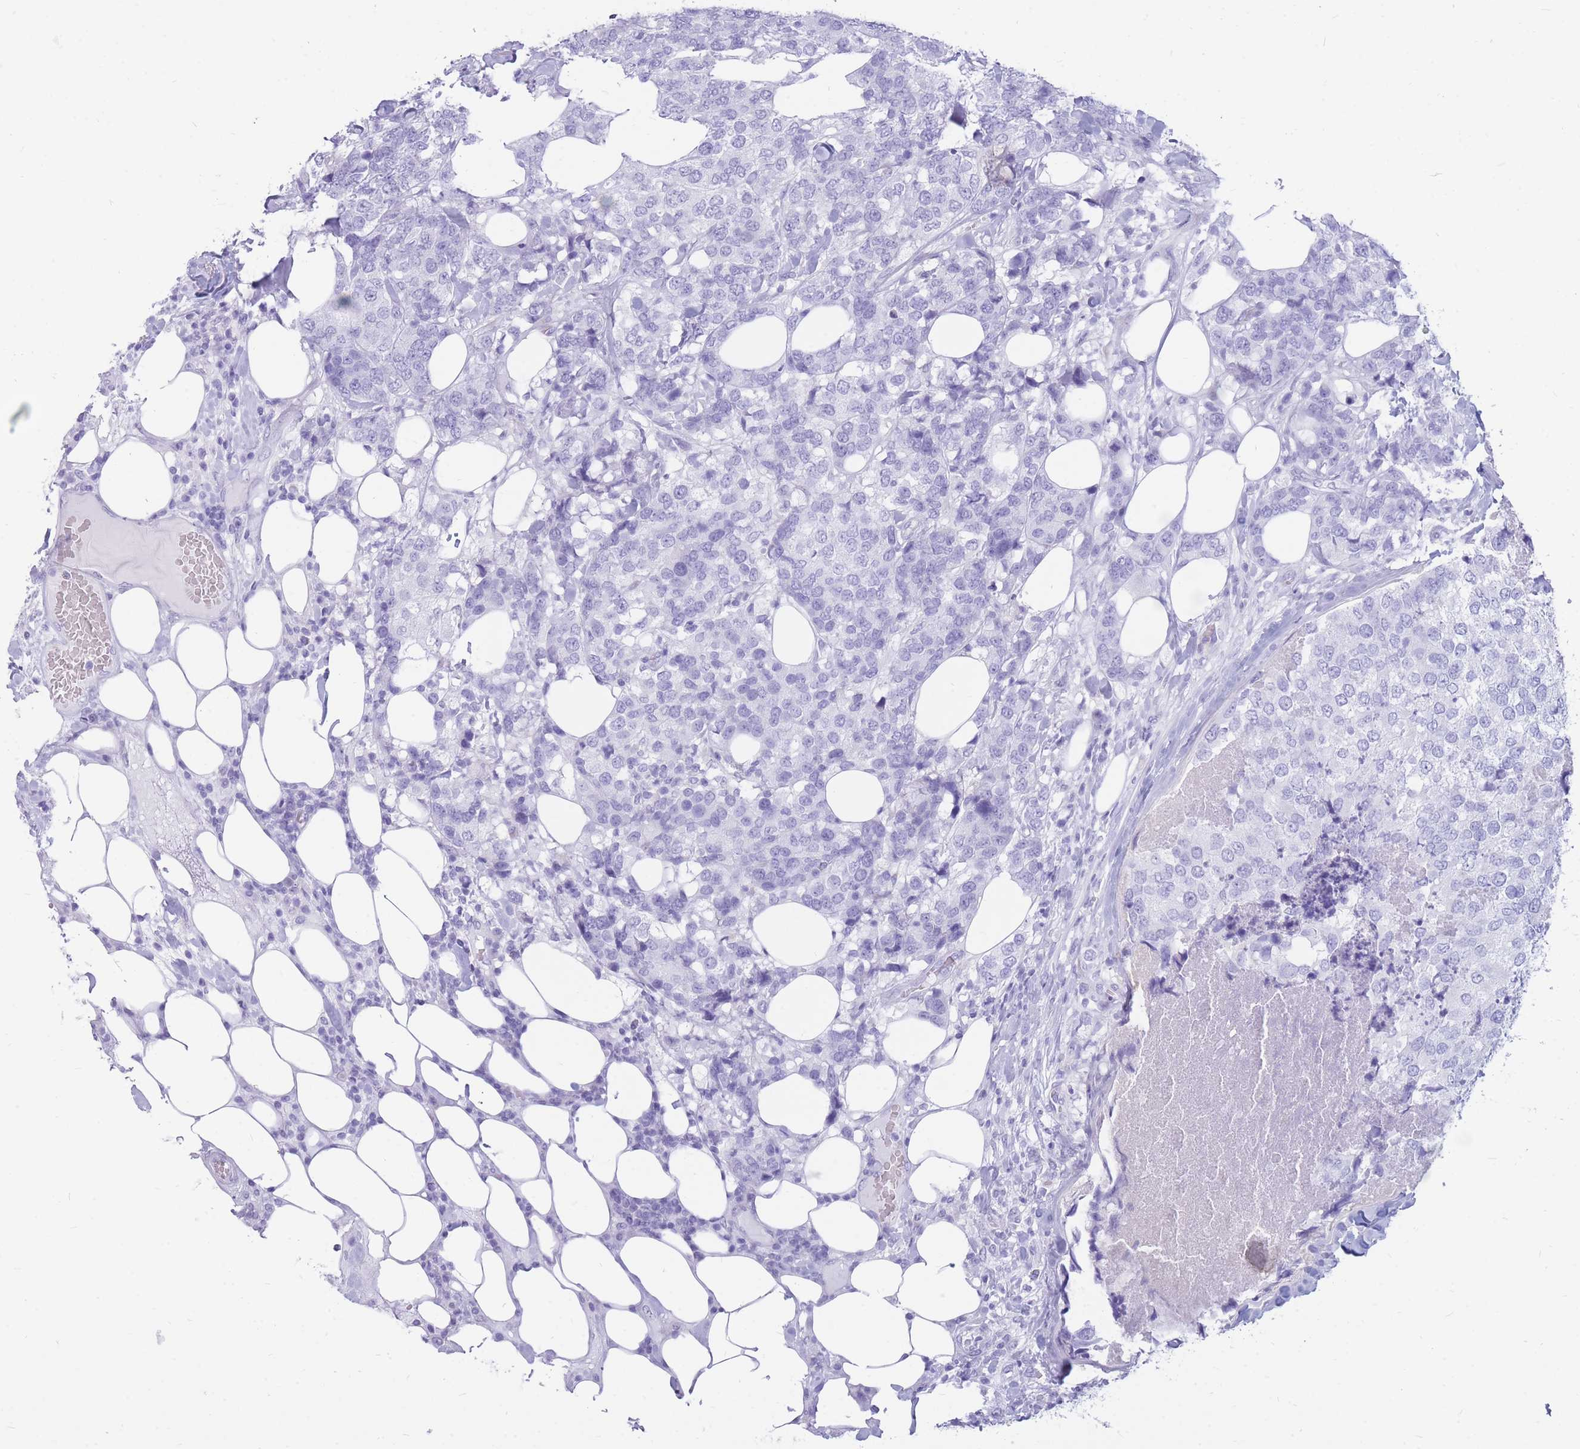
{"staining": {"intensity": "negative", "quantity": "none", "location": "none"}, "tissue": "breast cancer", "cell_type": "Tumor cells", "image_type": "cancer", "snomed": [{"axis": "morphology", "description": "Lobular carcinoma"}, {"axis": "topography", "description": "Breast"}], "caption": "The image displays no significant positivity in tumor cells of breast lobular carcinoma. (DAB (3,3'-diaminobenzidine) immunohistochemistry (IHC), high magnification).", "gene": "CYP21A2", "patient": {"sex": "female", "age": 59}}